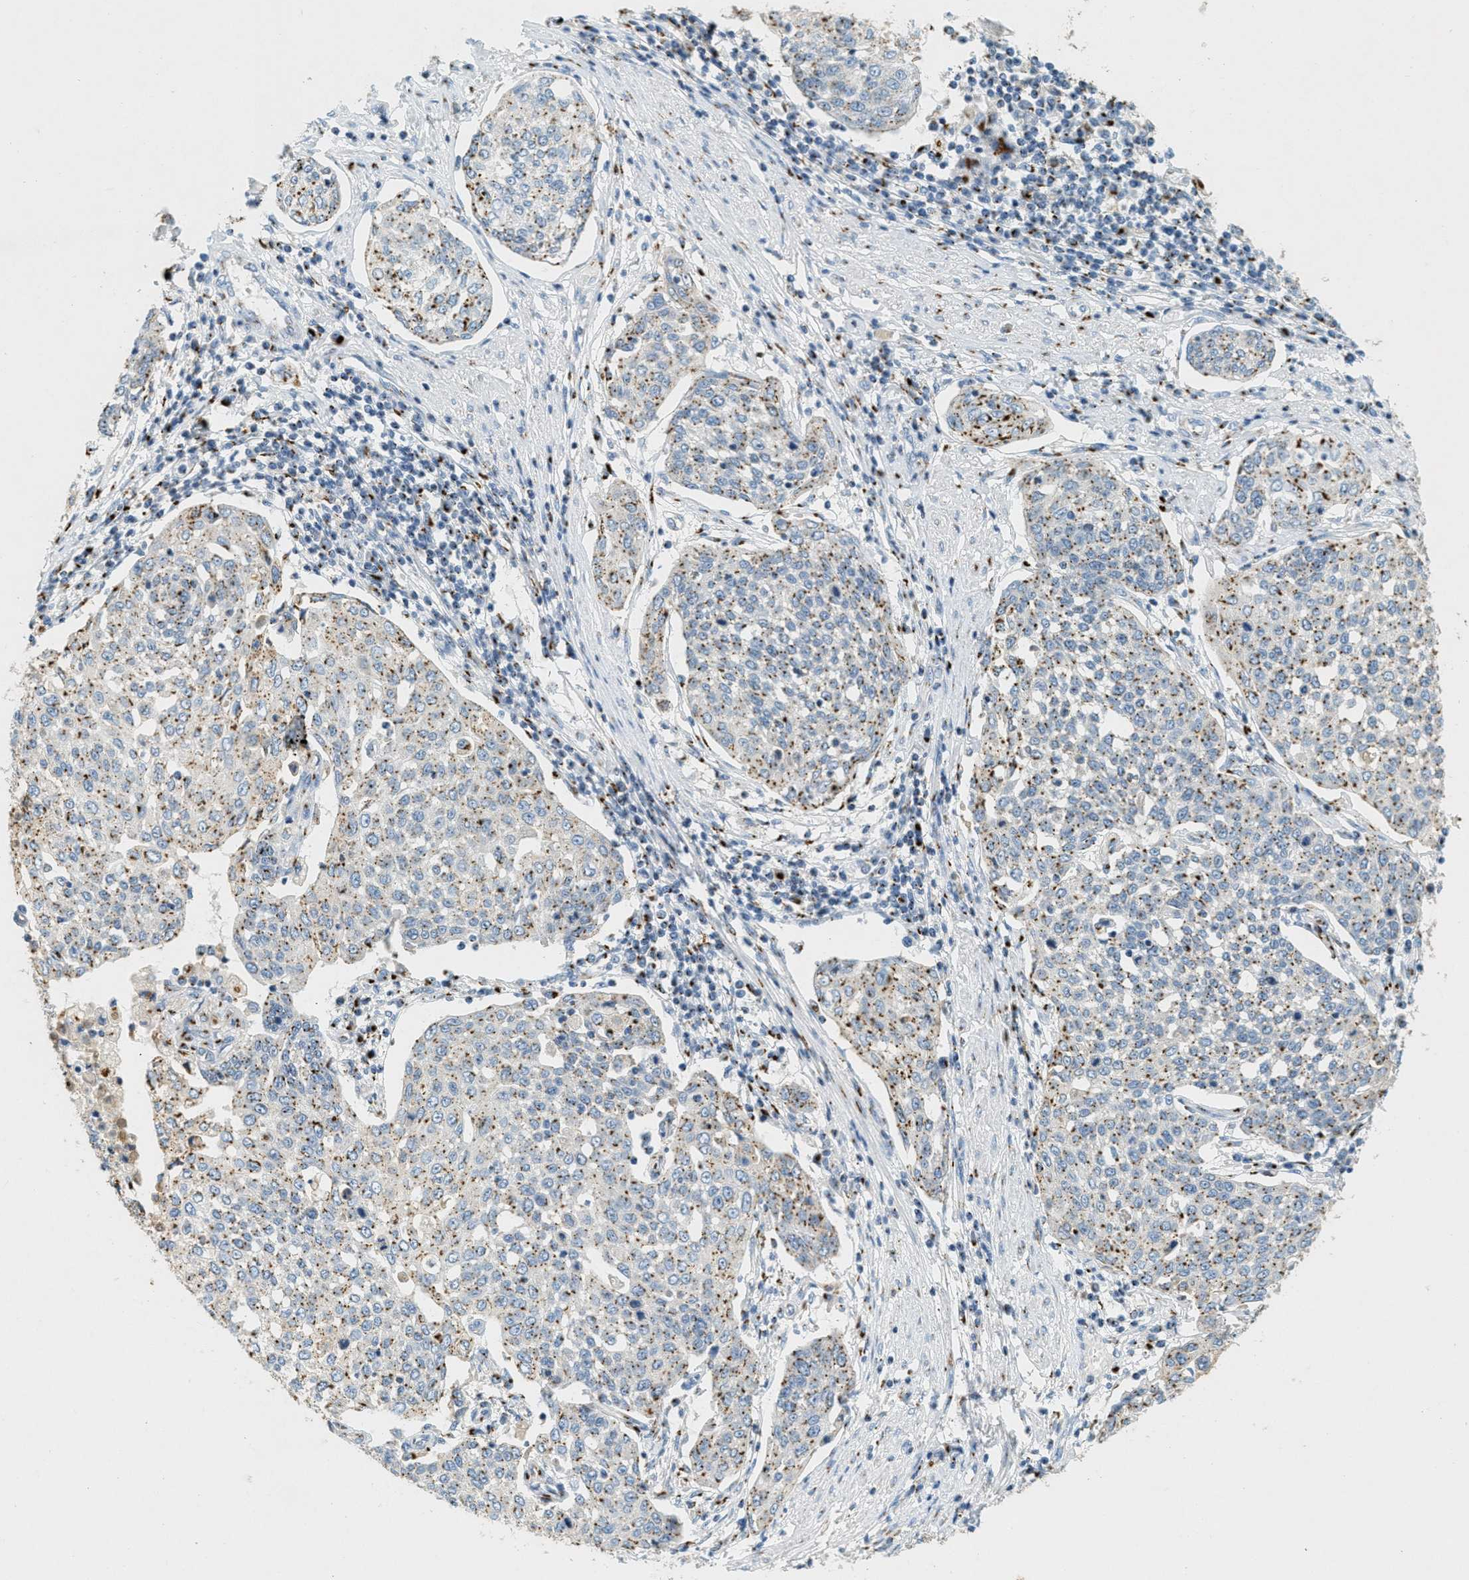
{"staining": {"intensity": "moderate", "quantity": "25%-75%", "location": "cytoplasmic/membranous"}, "tissue": "cervical cancer", "cell_type": "Tumor cells", "image_type": "cancer", "snomed": [{"axis": "morphology", "description": "Squamous cell carcinoma, NOS"}, {"axis": "topography", "description": "Cervix"}], "caption": "Protein positivity by immunohistochemistry (IHC) exhibits moderate cytoplasmic/membranous positivity in about 25%-75% of tumor cells in cervical cancer.", "gene": "ENTPD4", "patient": {"sex": "female", "age": 34}}